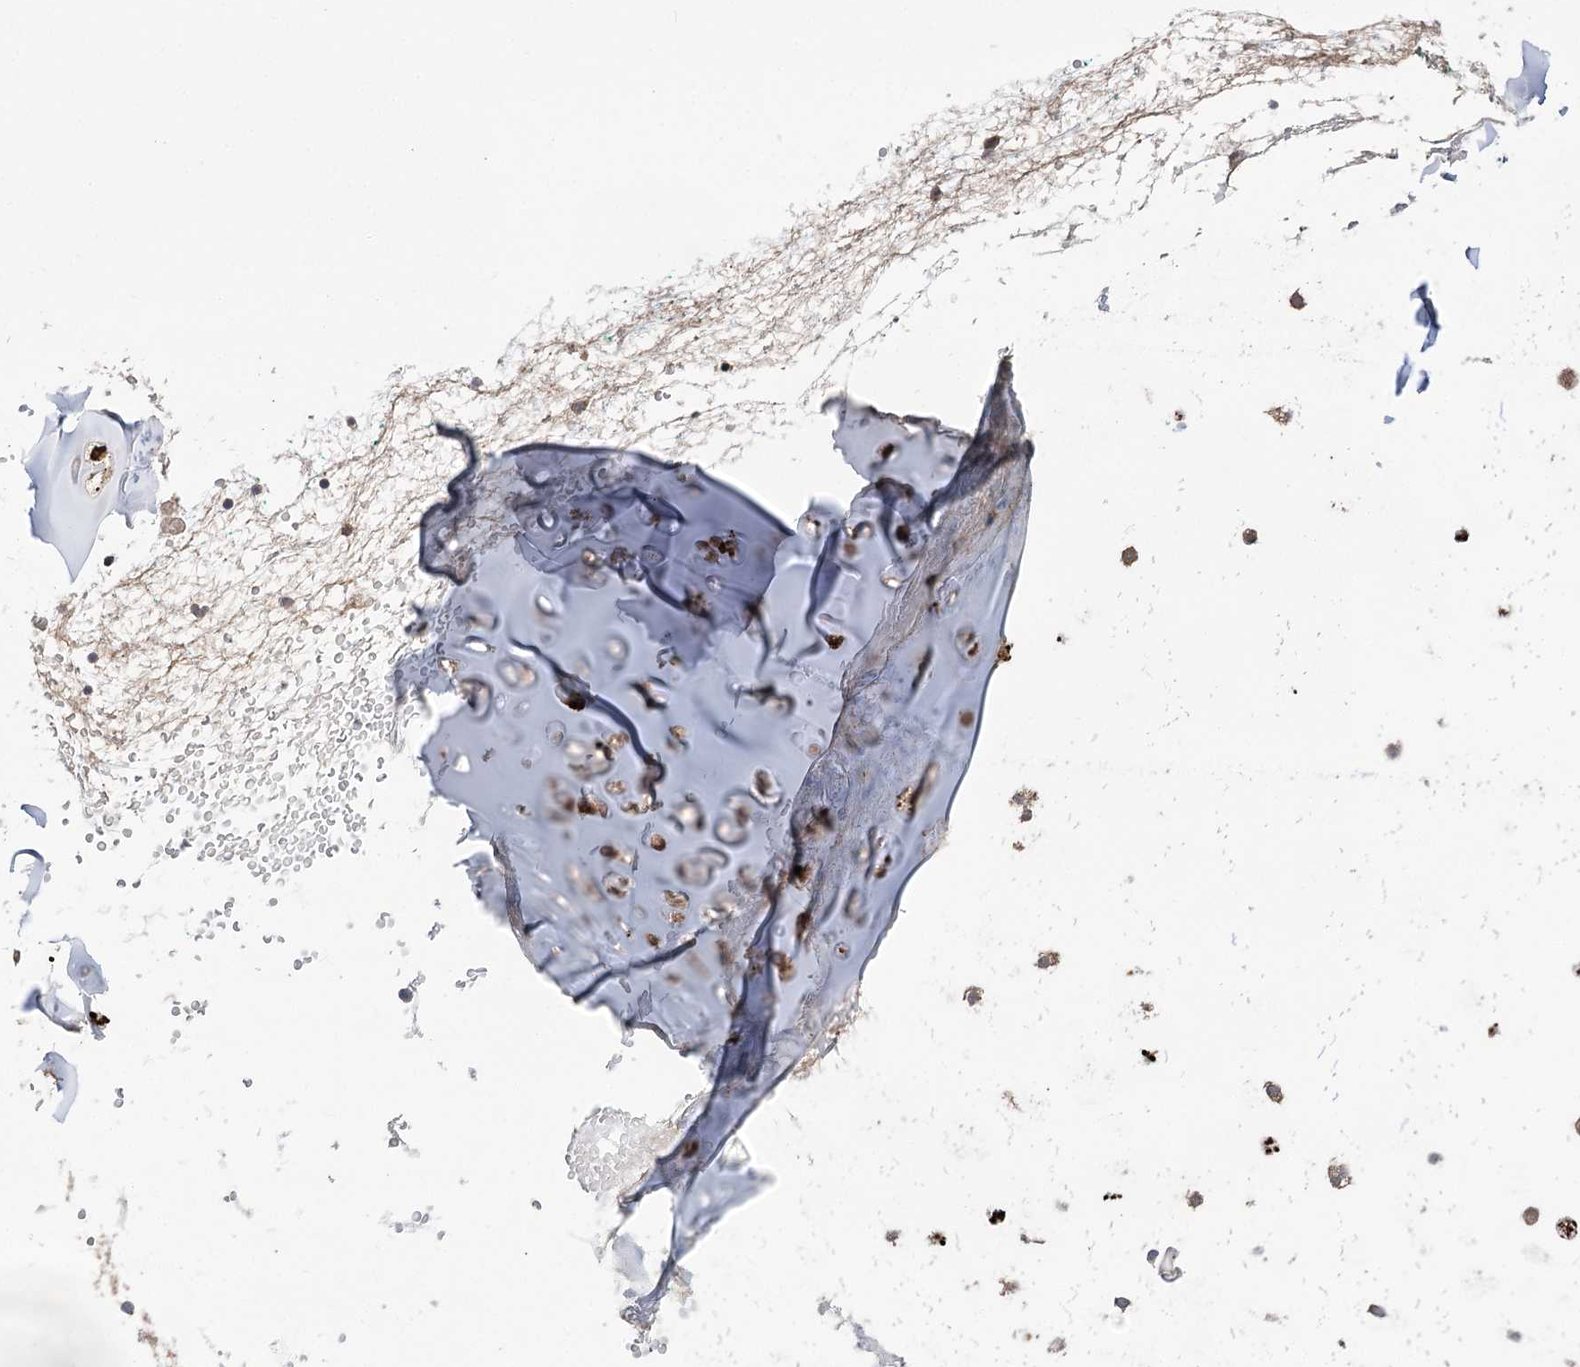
{"staining": {"intensity": "weak", "quantity": ">75%", "location": "cytoplasmic/membranous,nuclear"}, "tissue": "adipose tissue", "cell_type": "Adipocytes", "image_type": "normal", "snomed": [{"axis": "morphology", "description": "Normal tissue, NOS"}, {"axis": "morphology", "description": "Basal cell carcinoma"}, {"axis": "topography", "description": "Cartilage tissue"}, {"axis": "topography", "description": "Nasopharynx"}, {"axis": "topography", "description": "Oral tissue"}], "caption": "This is a histology image of IHC staining of unremarkable adipose tissue, which shows weak positivity in the cytoplasmic/membranous,nuclear of adipocytes.", "gene": "VPS37B", "patient": {"sex": "female", "age": 77}}